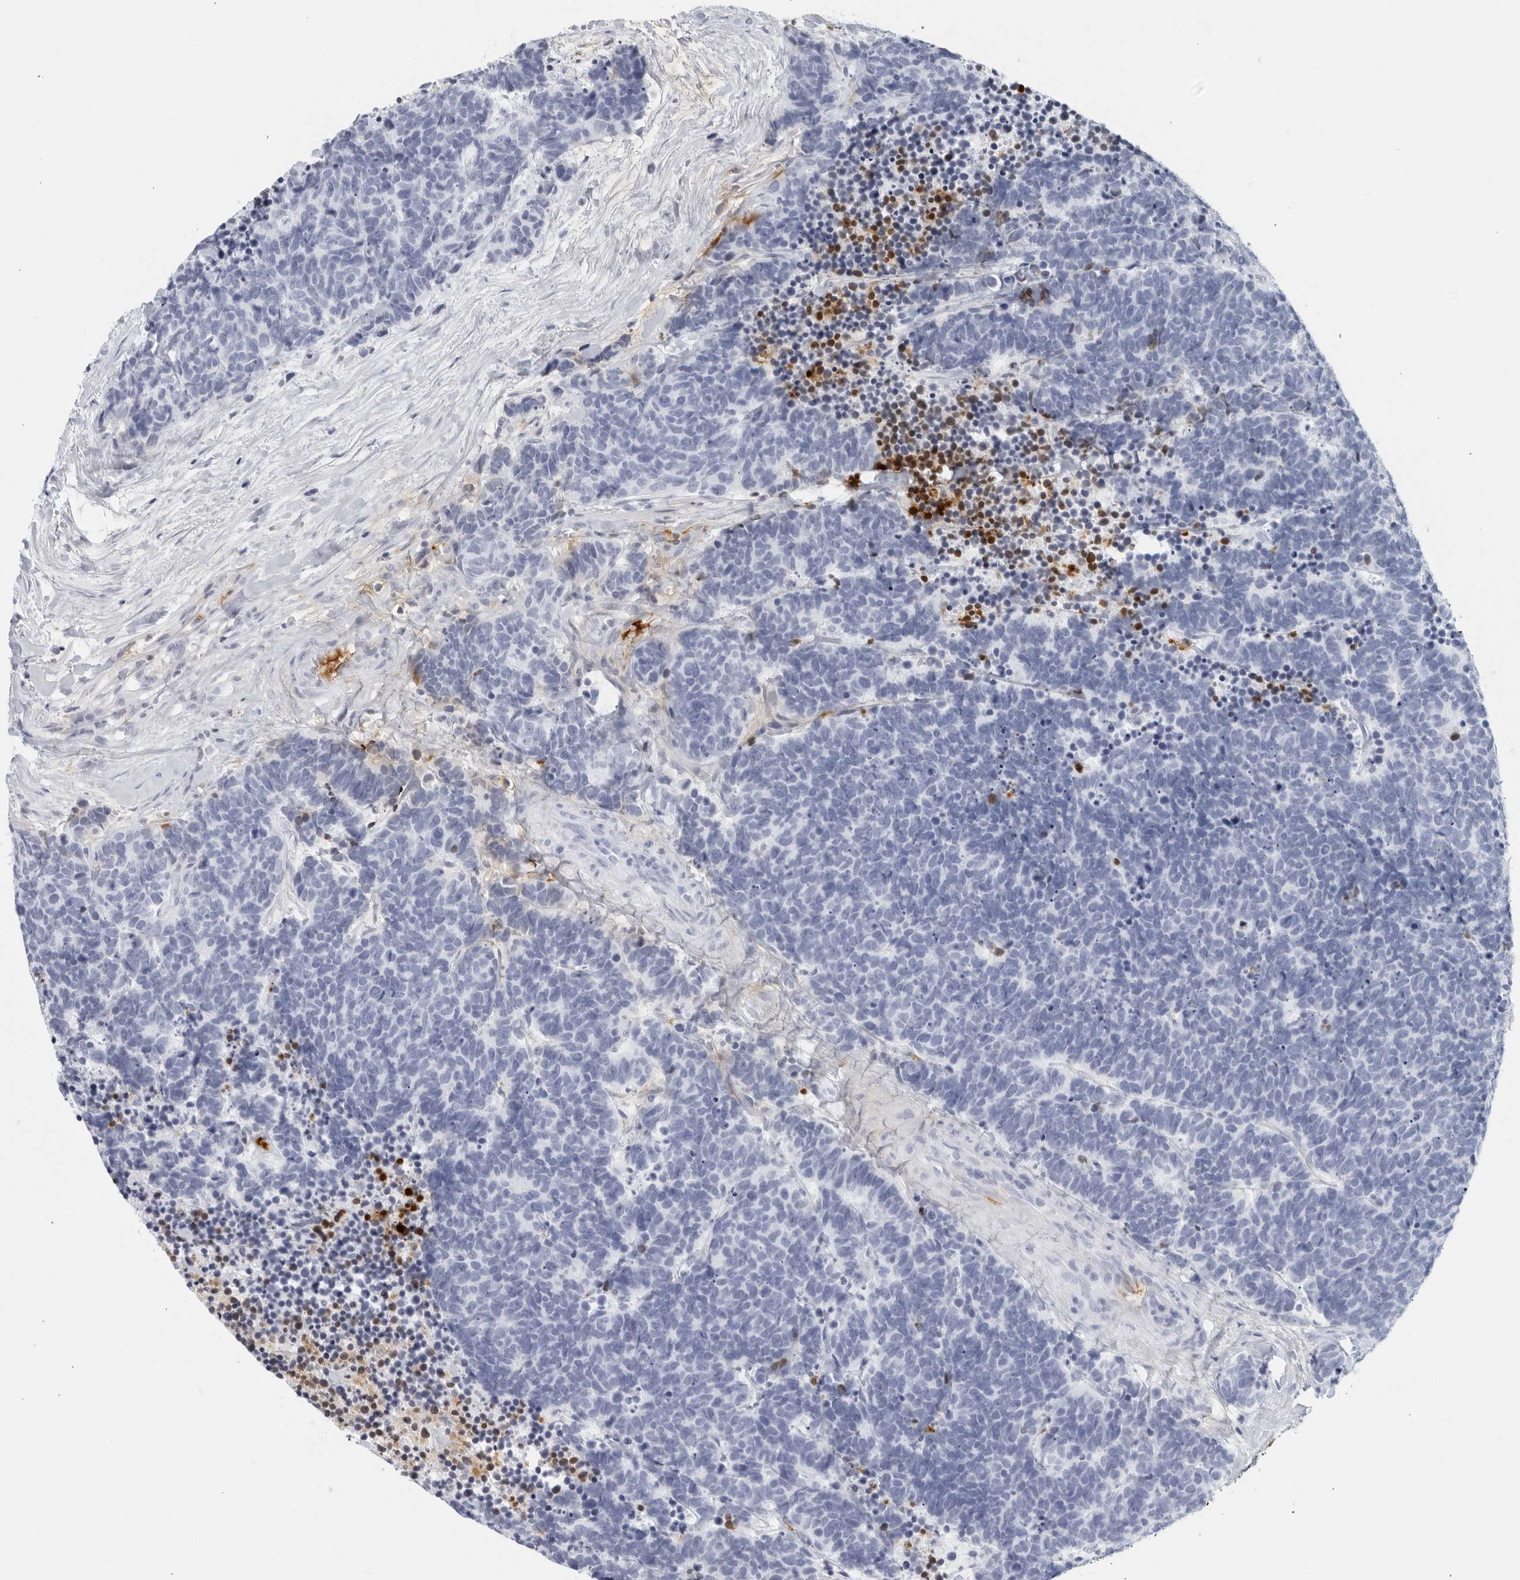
{"staining": {"intensity": "negative", "quantity": "none", "location": "none"}, "tissue": "carcinoid", "cell_type": "Tumor cells", "image_type": "cancer", "snomed": [{"axis": "morphology", "description": "Carcinoma, NOS"}, {"axis": "morphology", "description": "Carcinoid, malignant, NOS"}, {"axis": "topography", "description": "Urinary bladder"}], "caption": "DAB (3,3'-diaminobenzidine) immunohistochemical staining of human carcinoid displays no significant positivity in tumor cells. The staining is performed using DAB (3,3'-diaminobenzidine) brown chromogen with nuclei counter-stained in using hematoxylin.", "gene": "FGG", "patient": {"sex": "male", "age": 57}}